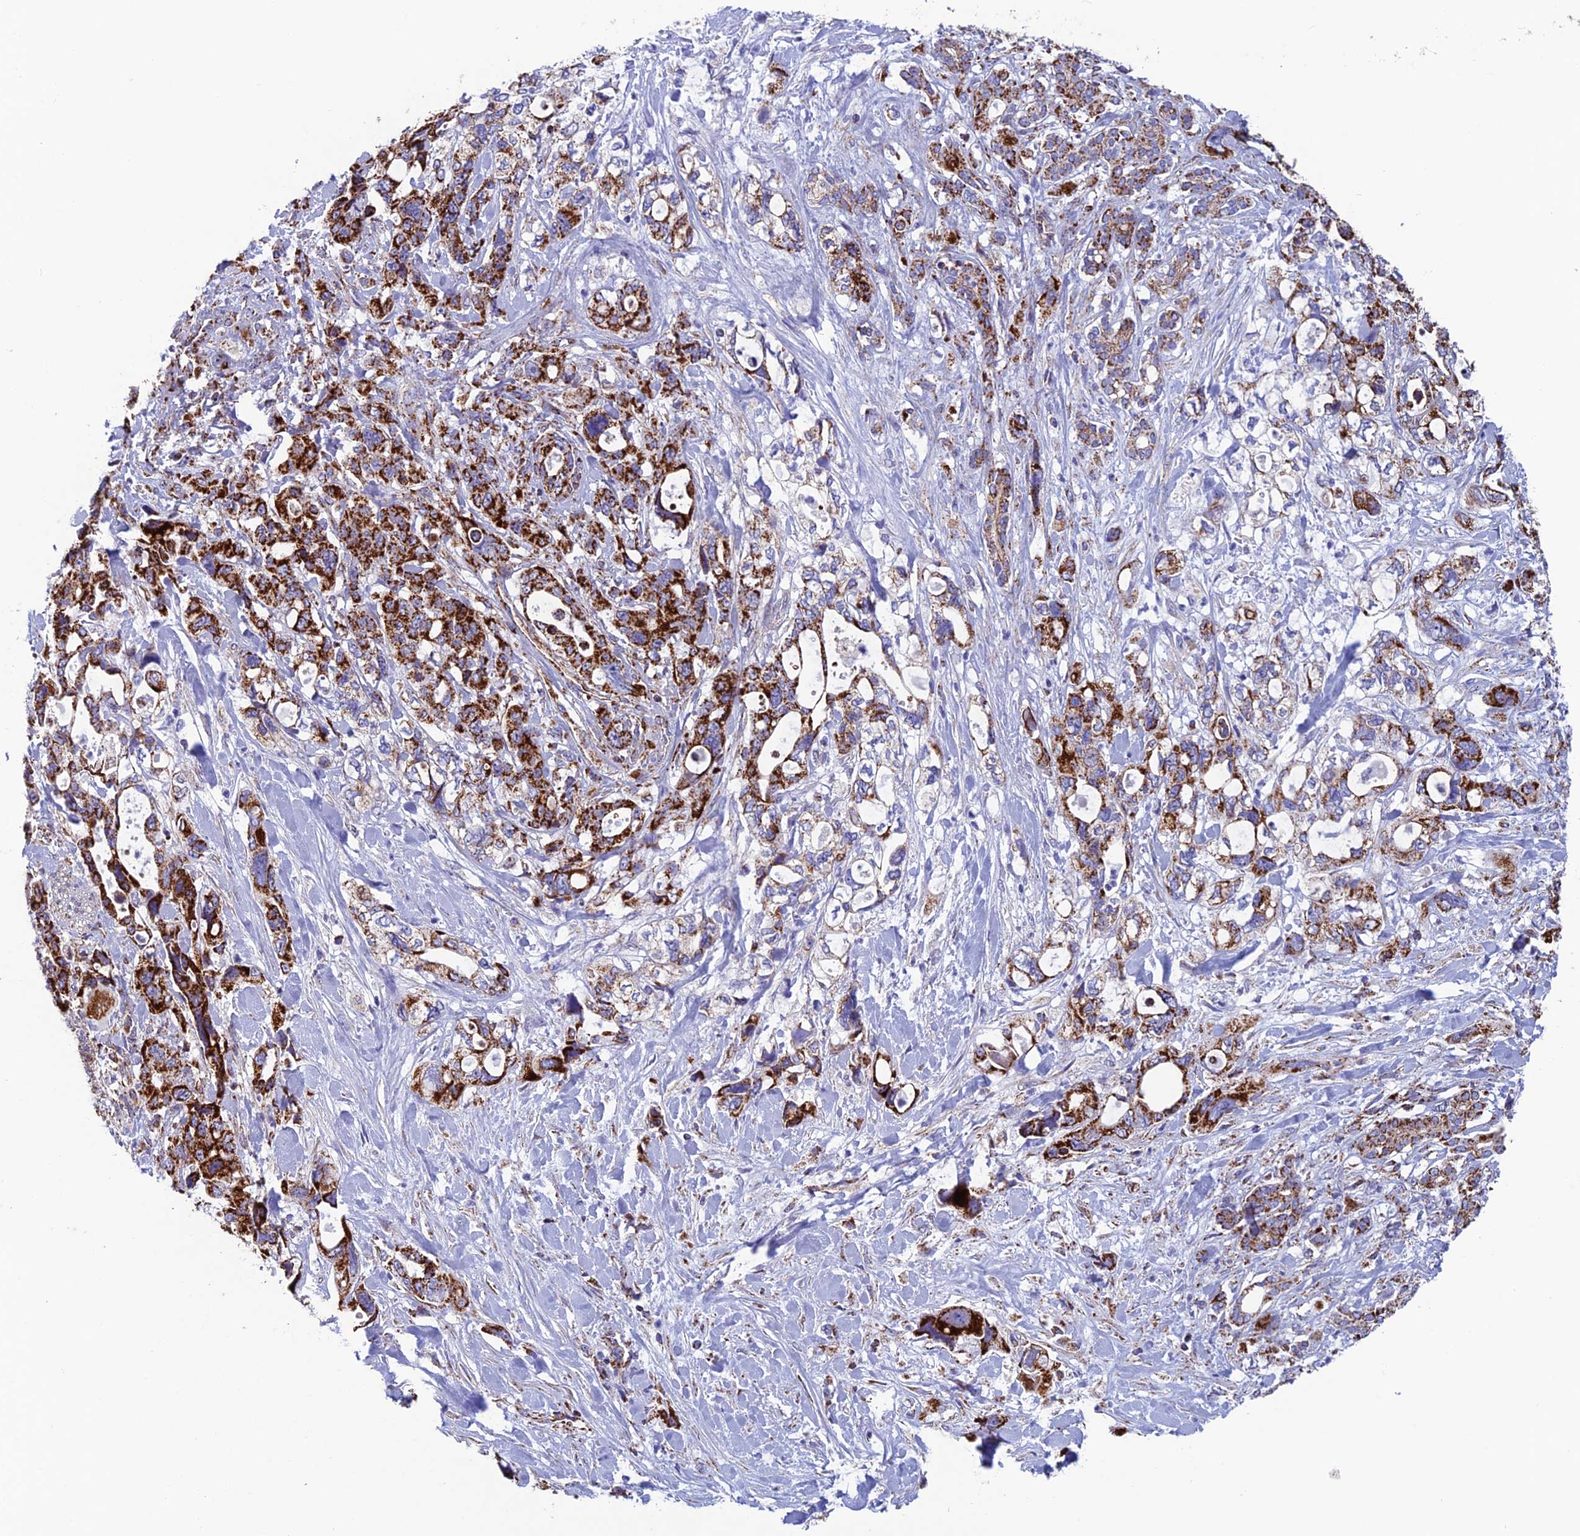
{"staining": {"intensity": "strong", "quantity": ">75%", "location": "cytoplasmic/membranous"}, "tissue": "pancreatic cancer", "cell_type": "Tumor cells", "image_type": "cancer", "snomed": [{"axis": "morphology", "description": "Adenocarcinoma, NOS"}, {"axis": "topography", "description": "Pancreas"}], "caption": "Adenocarcinoma (pancreatic) stained for a protein displays strong cytoplasmic/membranous positivity in tumor cells. (IHC, brightfield microscopy, high magnification).", "gene": "MRPS18B", "patient": {"sex": "male", "age": 46}}